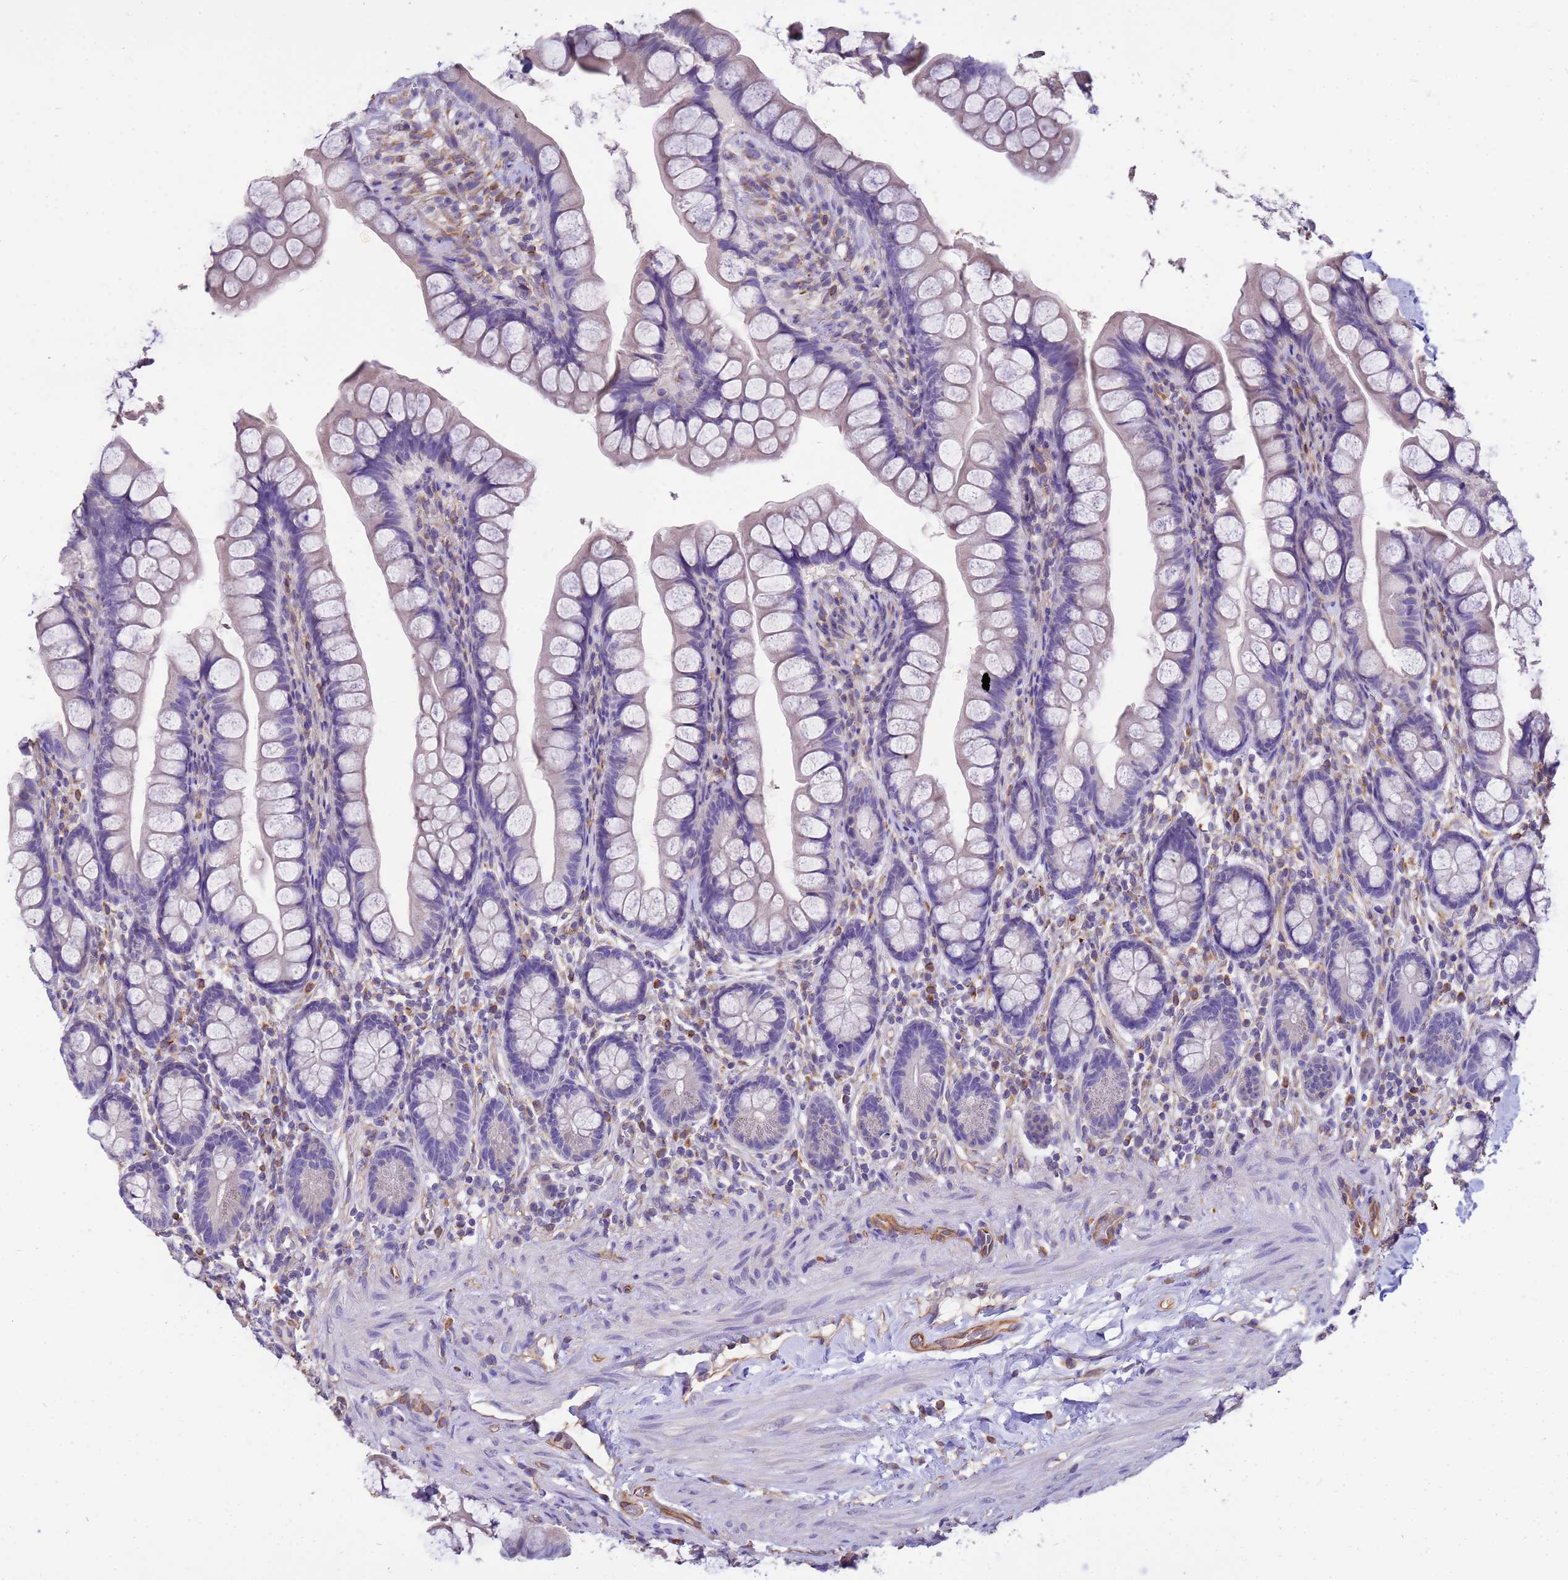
{"staining": {"intensity": "negative", "quantity": "none", "location": "none"}, "tissue": "small intestine", "cell_type": "Glandular cells", "image_type": "normal", "snomed": [{"axis": "morphology", "description": "Normal tissue, NOS"}, {"axis": "topography", "description": "Small intestine"}], "caption": "This is a histopathology image of immunohistochemistry staining of unremarkable small intestine, which shows no expression in glandular cells. (Brightfield microscopy of DAB immunohistochemistry at high magnification).", "gene": "TCEAL3", "patient": {"sex": "male", "age": 70}}